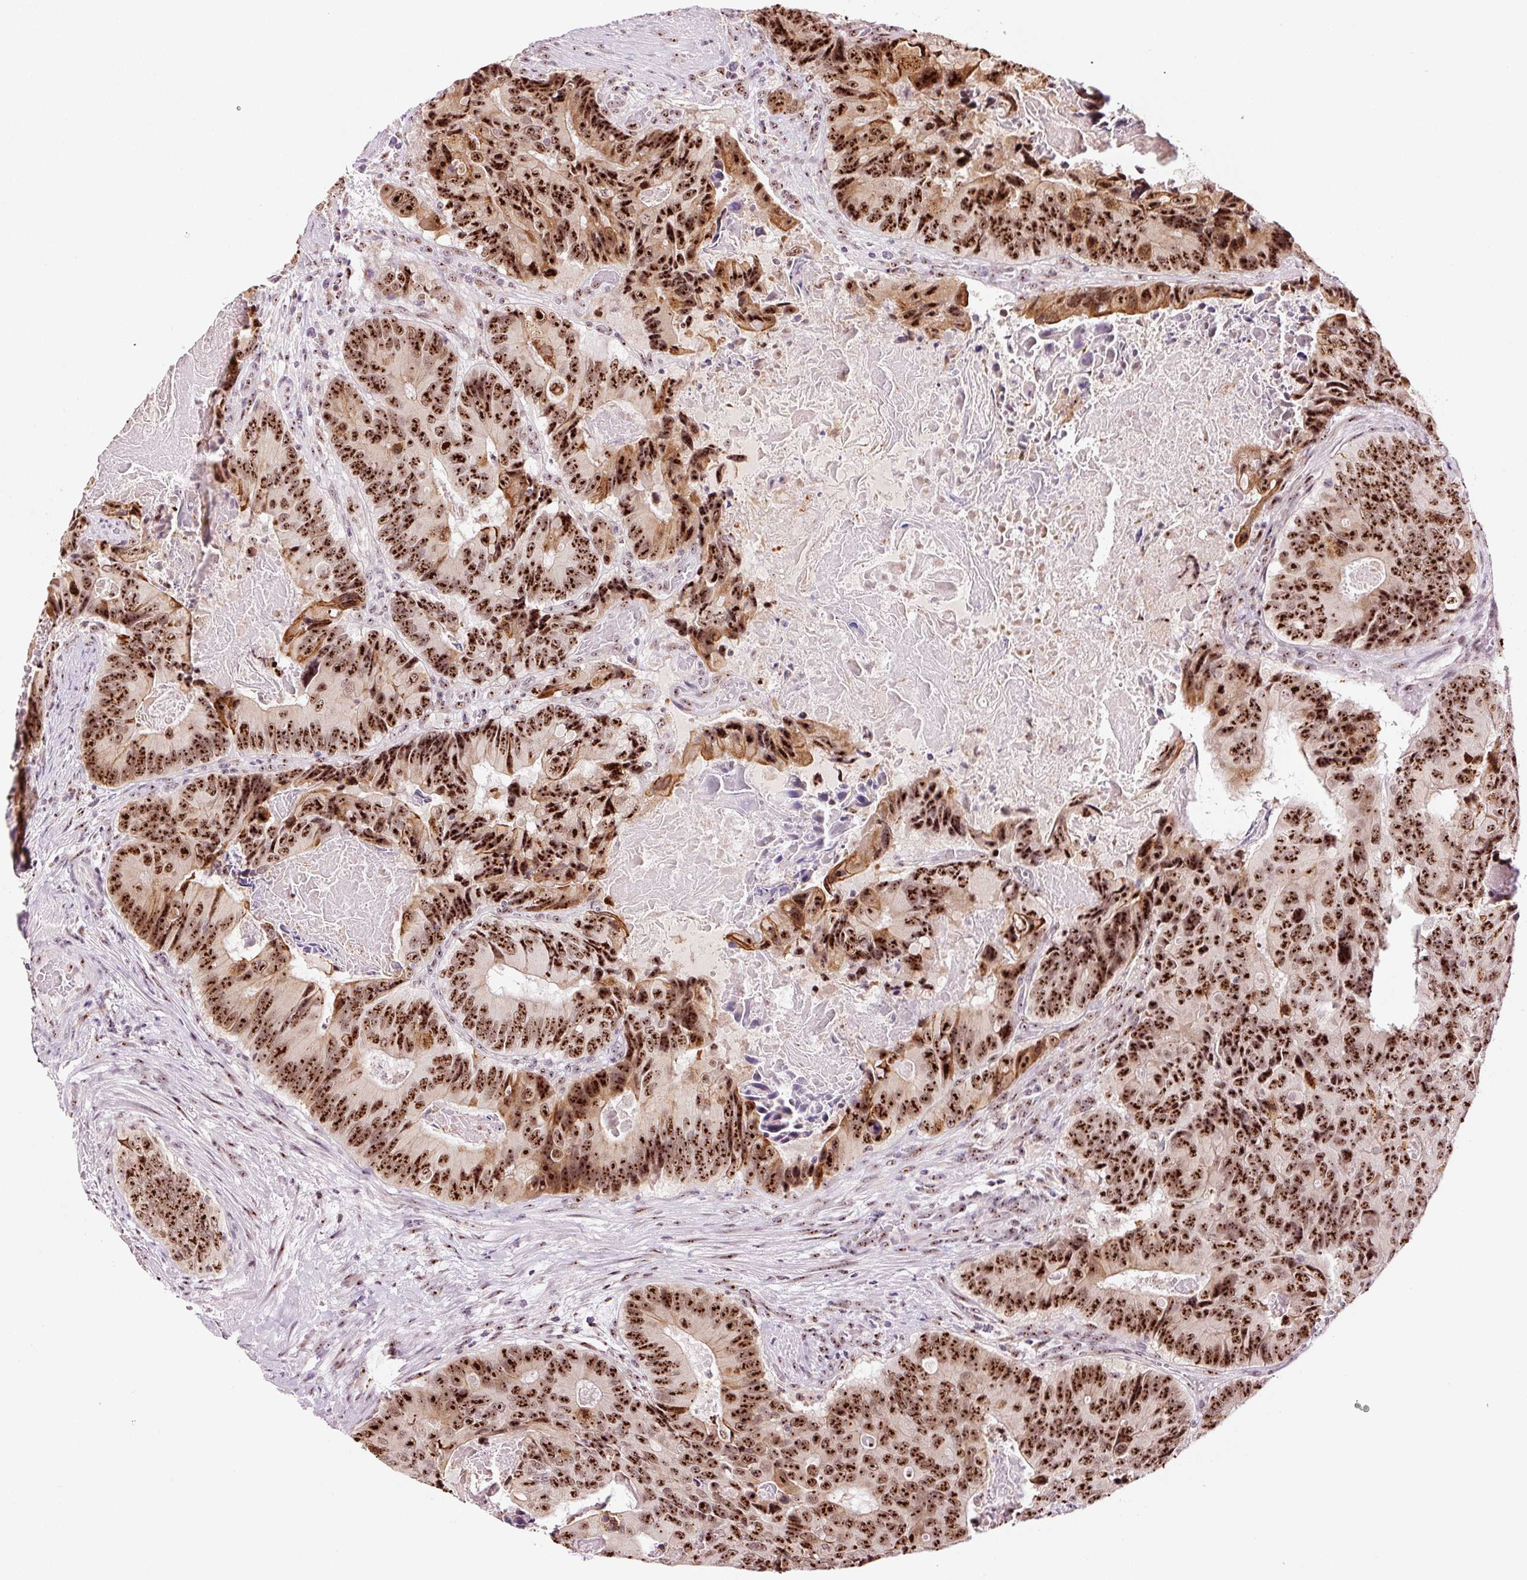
{"staining": {"intensity": "moderate", "quantity": ">75%", "location": "cytoplasmic/membranous,nuclear"}, "tissue": "colorectal cancer", "cell_type": "Tumor cells", "image_type": "cancer", "snomed": [{"axis": "morphology", "description": "Adenocarcinoma, NOS"}, {"axis": "topography", "description": "Colon"}], "caption": "DAB (3,3'-diaminobenzidine) immunohistochemical staining of human colorectal adenocarcinoma exhibits moderate cytoplasmic/membranous and nuclear protein positivity in about >75% of tumor cells.", "gene": "GNL3", "patient": {"sex": "male", "age": 84}}